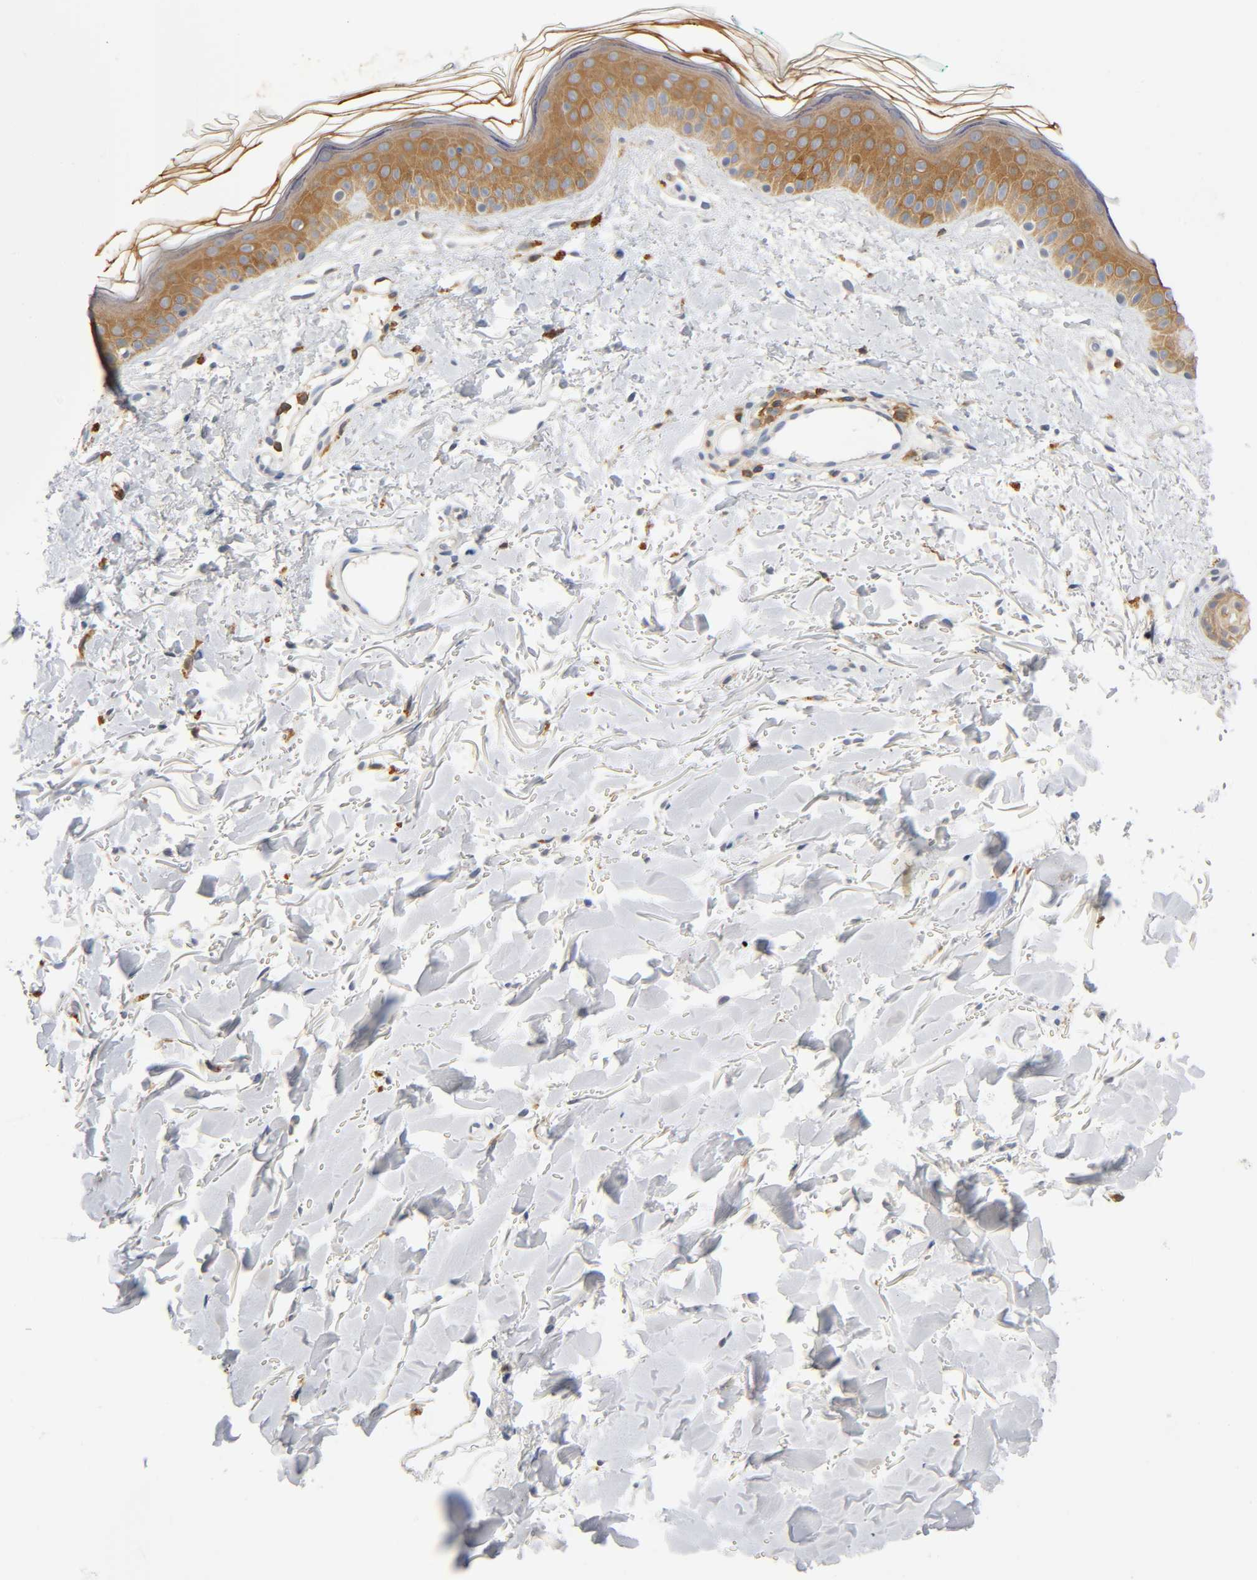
{"staining": {"intensity": "moderate", "quantity": ">75%", "location": "cytoplasmic/membranous"}, "tissue": "skin", "cell_type": "Fibroblasts", "image_type": "normal", "snomed": [{"axis": "morphology", "description": "Normal tissue, NOS"}, {"axis": "topography", "description": "Skin"}], "caption": "About >75% of fibroblasts in normal human skin show moderate cytoplasmic/membranous protein positivity as visualized by brown immunohistochemical staining.", "gene": "UCKL1", "patient": {"sex": "male", "age": 71}}